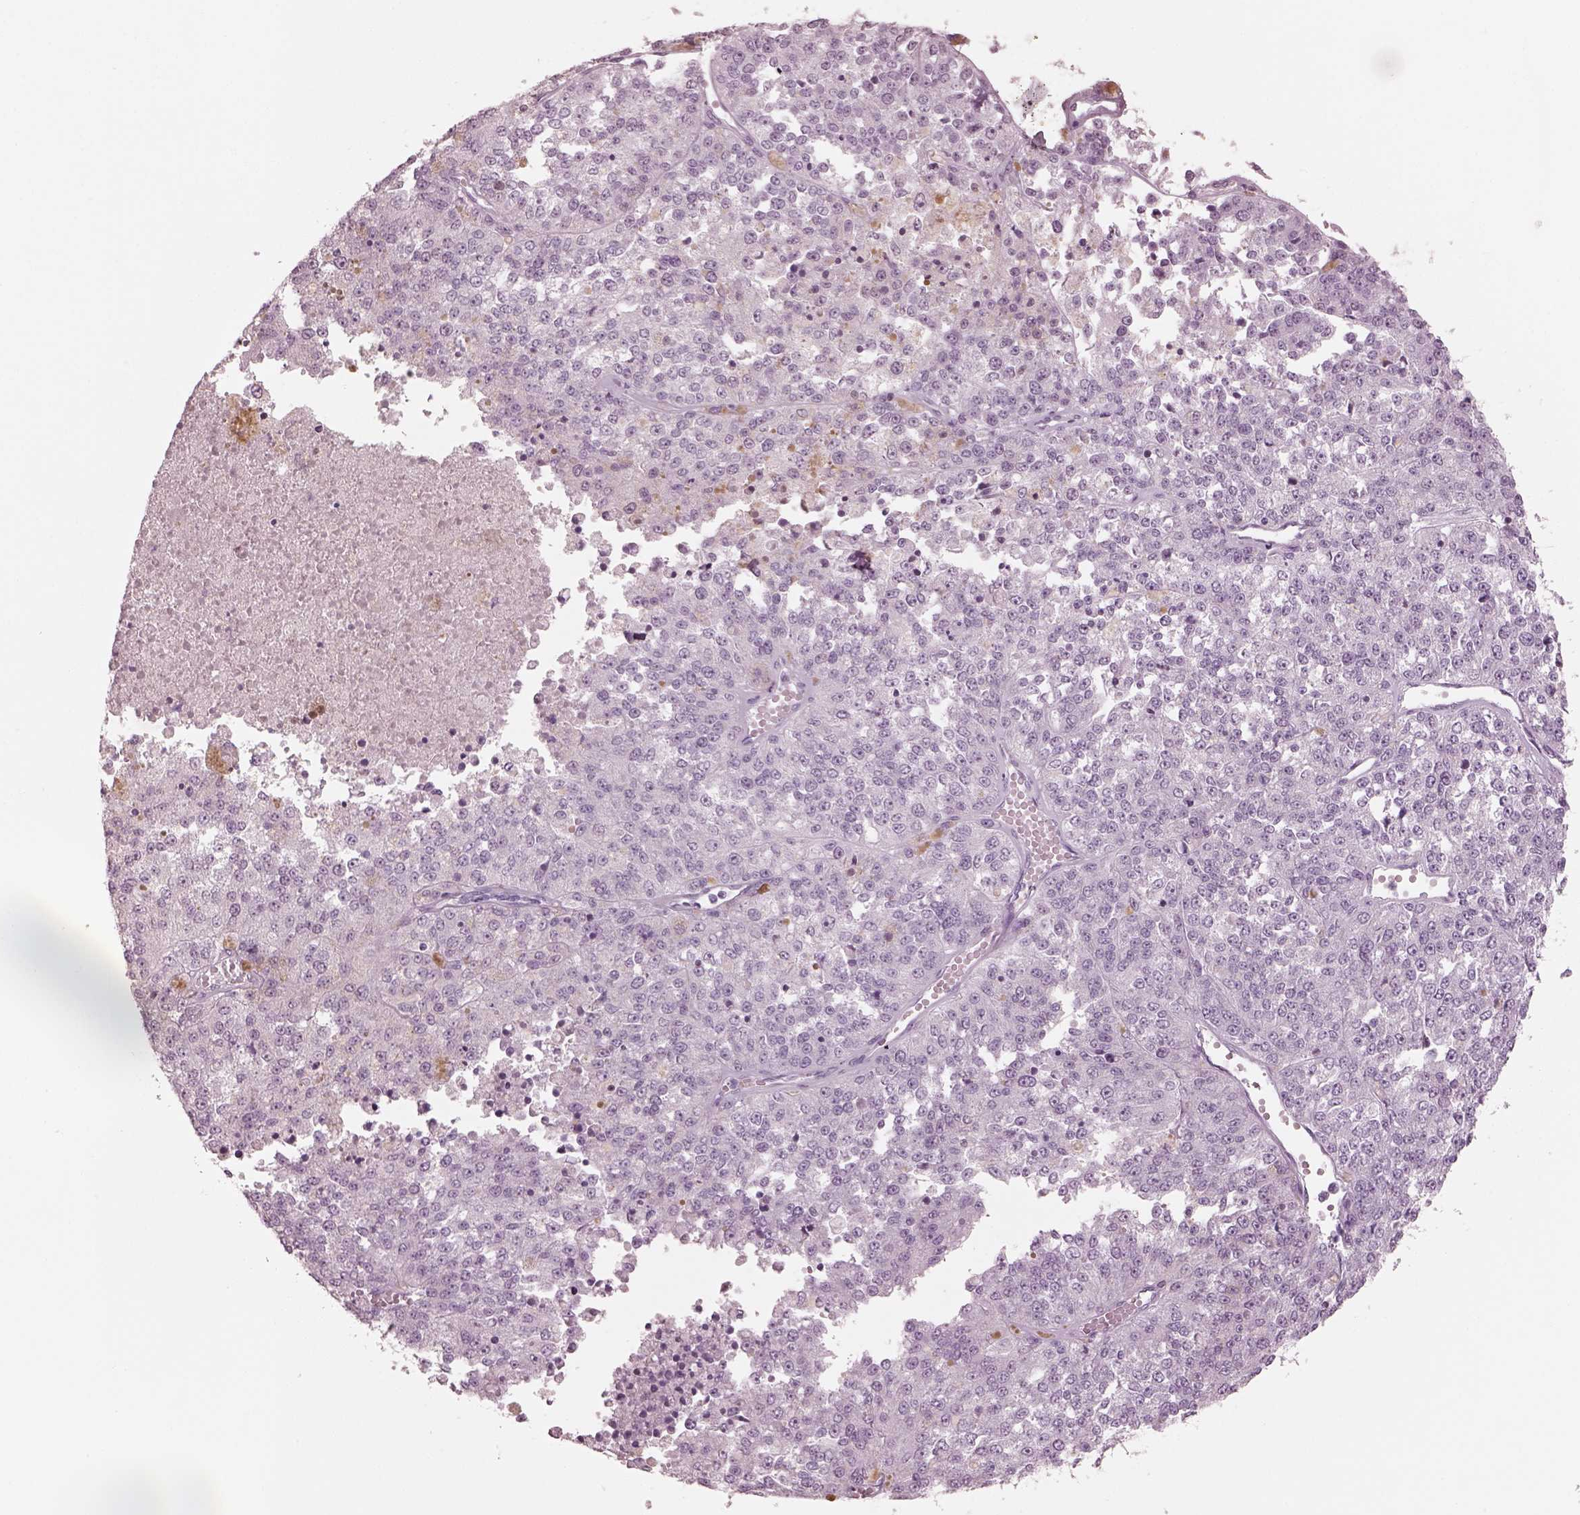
{"staining": {"intensity": "negative", "quantity": "none", "location": "none"}, "tissue": "melanoma", "cell_type": "Tumor cells", "image_type": "cancer", "snomed": [{"axis": "morphology", "description": "Malignant melanoma, Metastatic site"}, {"axis": "topography", "description": "Lymph node"}], "caption": "IHC image of neoplastic tissue: human malignant melanoma (metastatic site) stained with DAB (3,3'-diaminobenzidine) shows no significant protein positivity in tumor cells.", "gene": "KRTAP24-1", "patient": {"sex": "female", "age": 64}}